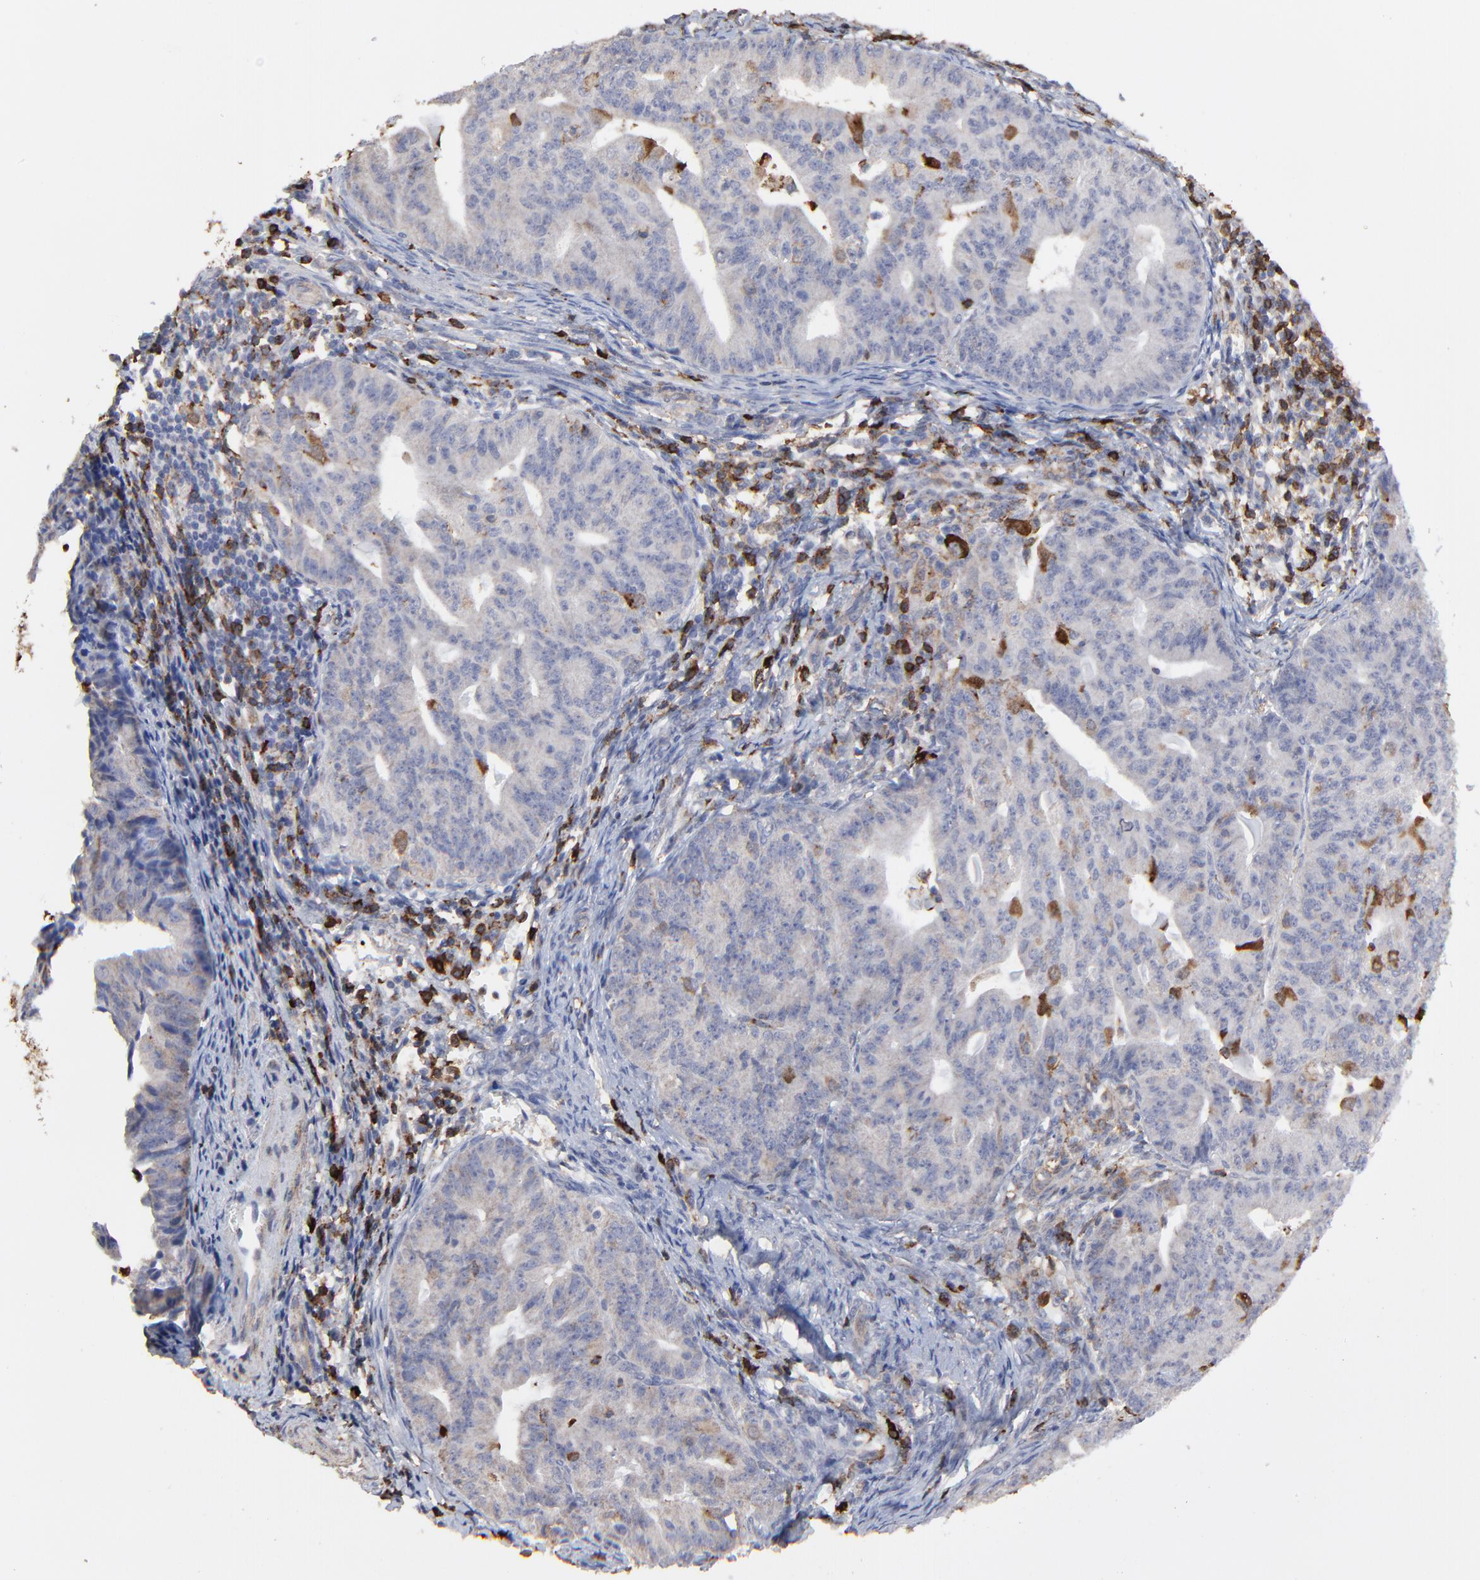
{"staining": {"intensity": "moderate", "quantity": "25%-75%", "location": "cytoplasmic/membranous"}, "tissue": "endometrial cancer", "cell_type": "Tumor cells", "image_type": "cancer", "snomed": [{"axis": "morphology", "description": "Adenocarcinoma, NOS"}, {"axis": "topography", "description": "Endometrium"}], "caption": "There is medium levels of moderate cytoplasmic/membranous staining in tumor cells of endometrial adenocarcinoma, as demonstrated by immunohistochemical staining (brown color).", "gene": "SLC6A14", "patient": {"sex": "female", "age": 56}}